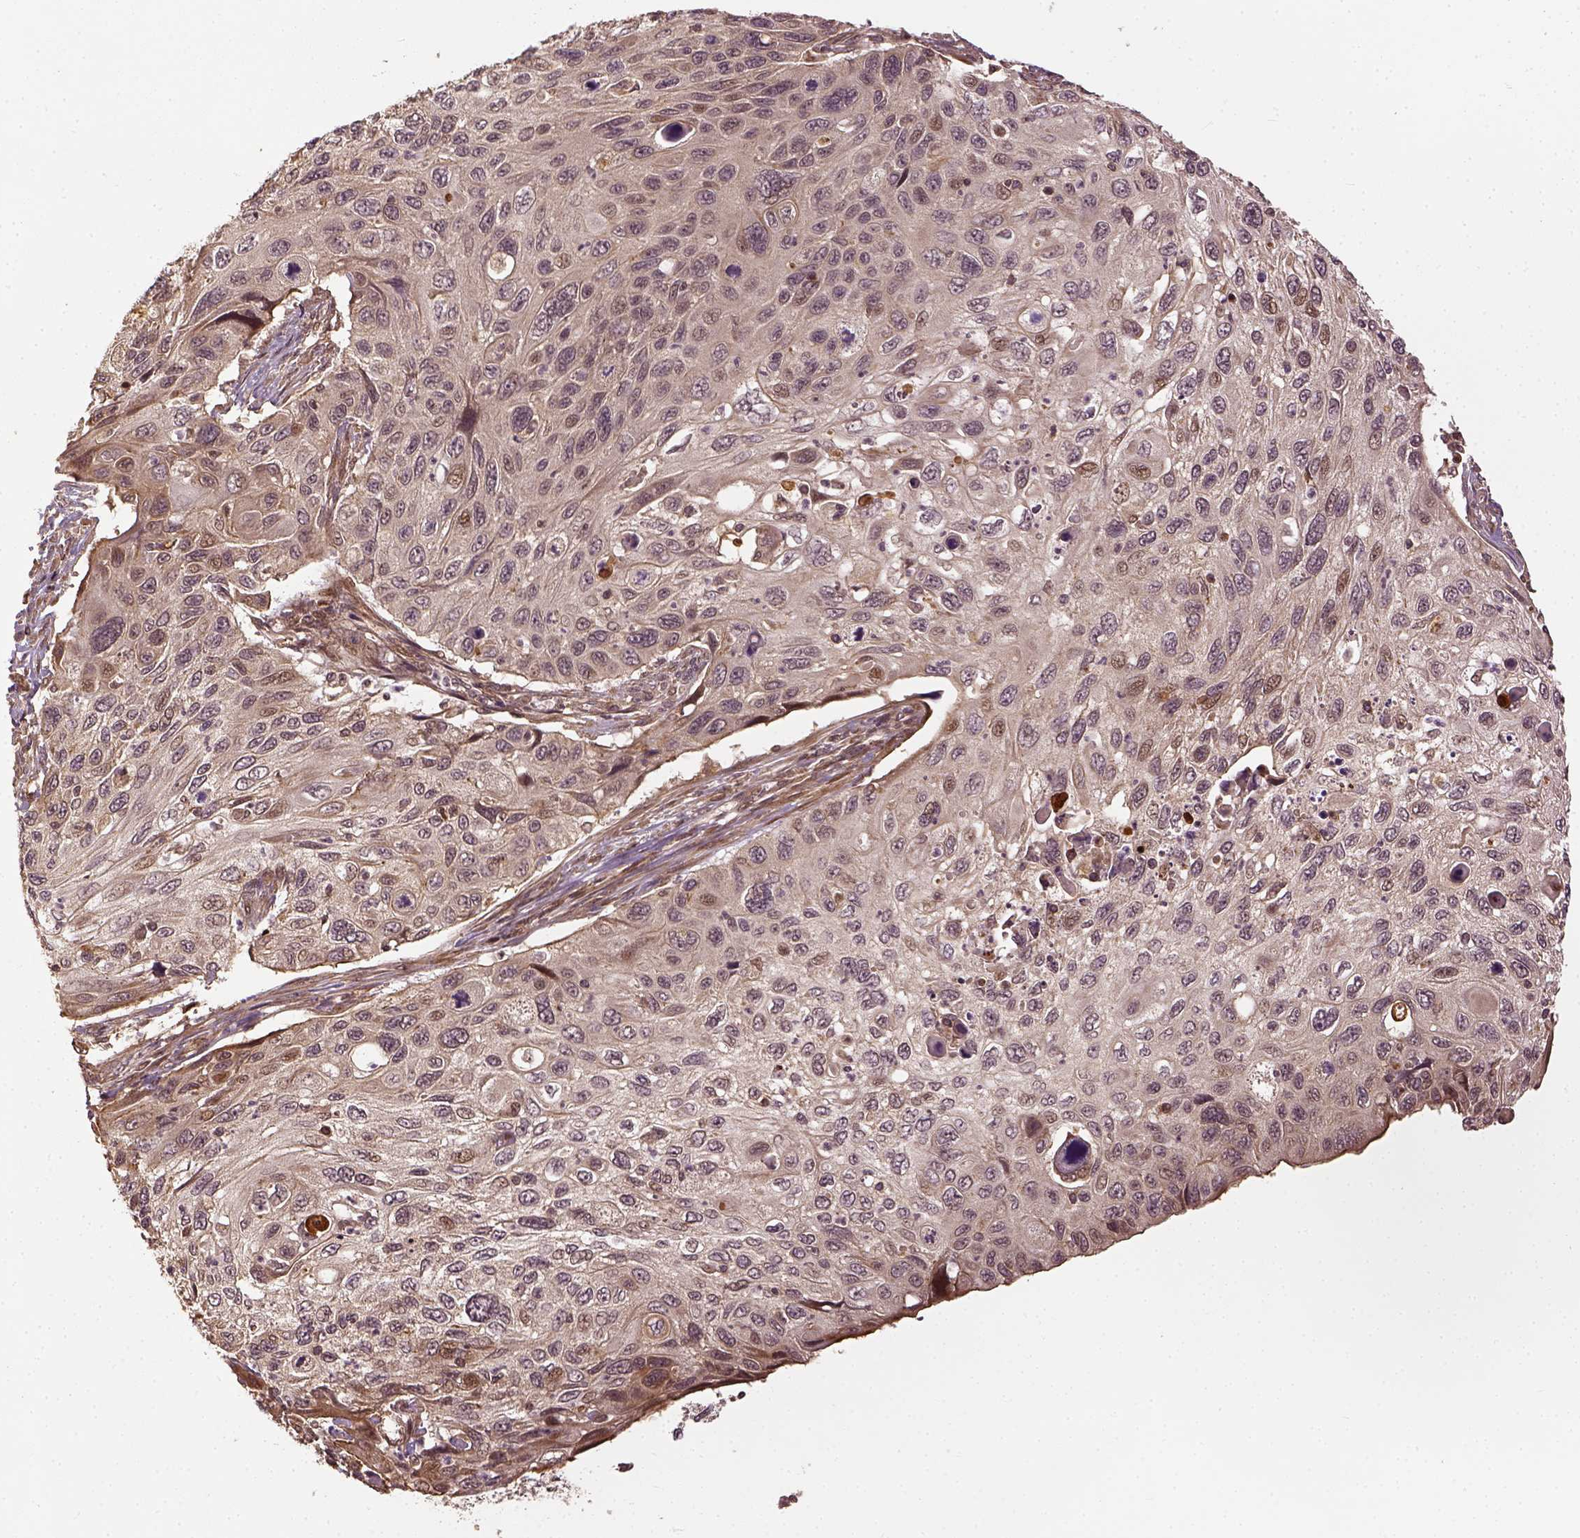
{"staining": {"intensity": "weak", "quantity": "25%-75%", "location": "cytoplasmic/membranous,nuclear"}, "tissue": "cervical cancer", "cell_type": "Tumor cells", "image_type": "cancer", "snomed": [{"axis": "morphology", "description": "Squamous cell carcinoma, NOS"}, {"axis": "topography", "description": "Cervix"}], "caption": "Protein staining of cervical cancer (squamous cell carcinoma) tissue displays weak cytoplasmic/membranous and nuclear positivity in approximately 25%-75% of tumor cells.", "gene": "VEGFA", "patient": {"sex": "female", "age": 70}}